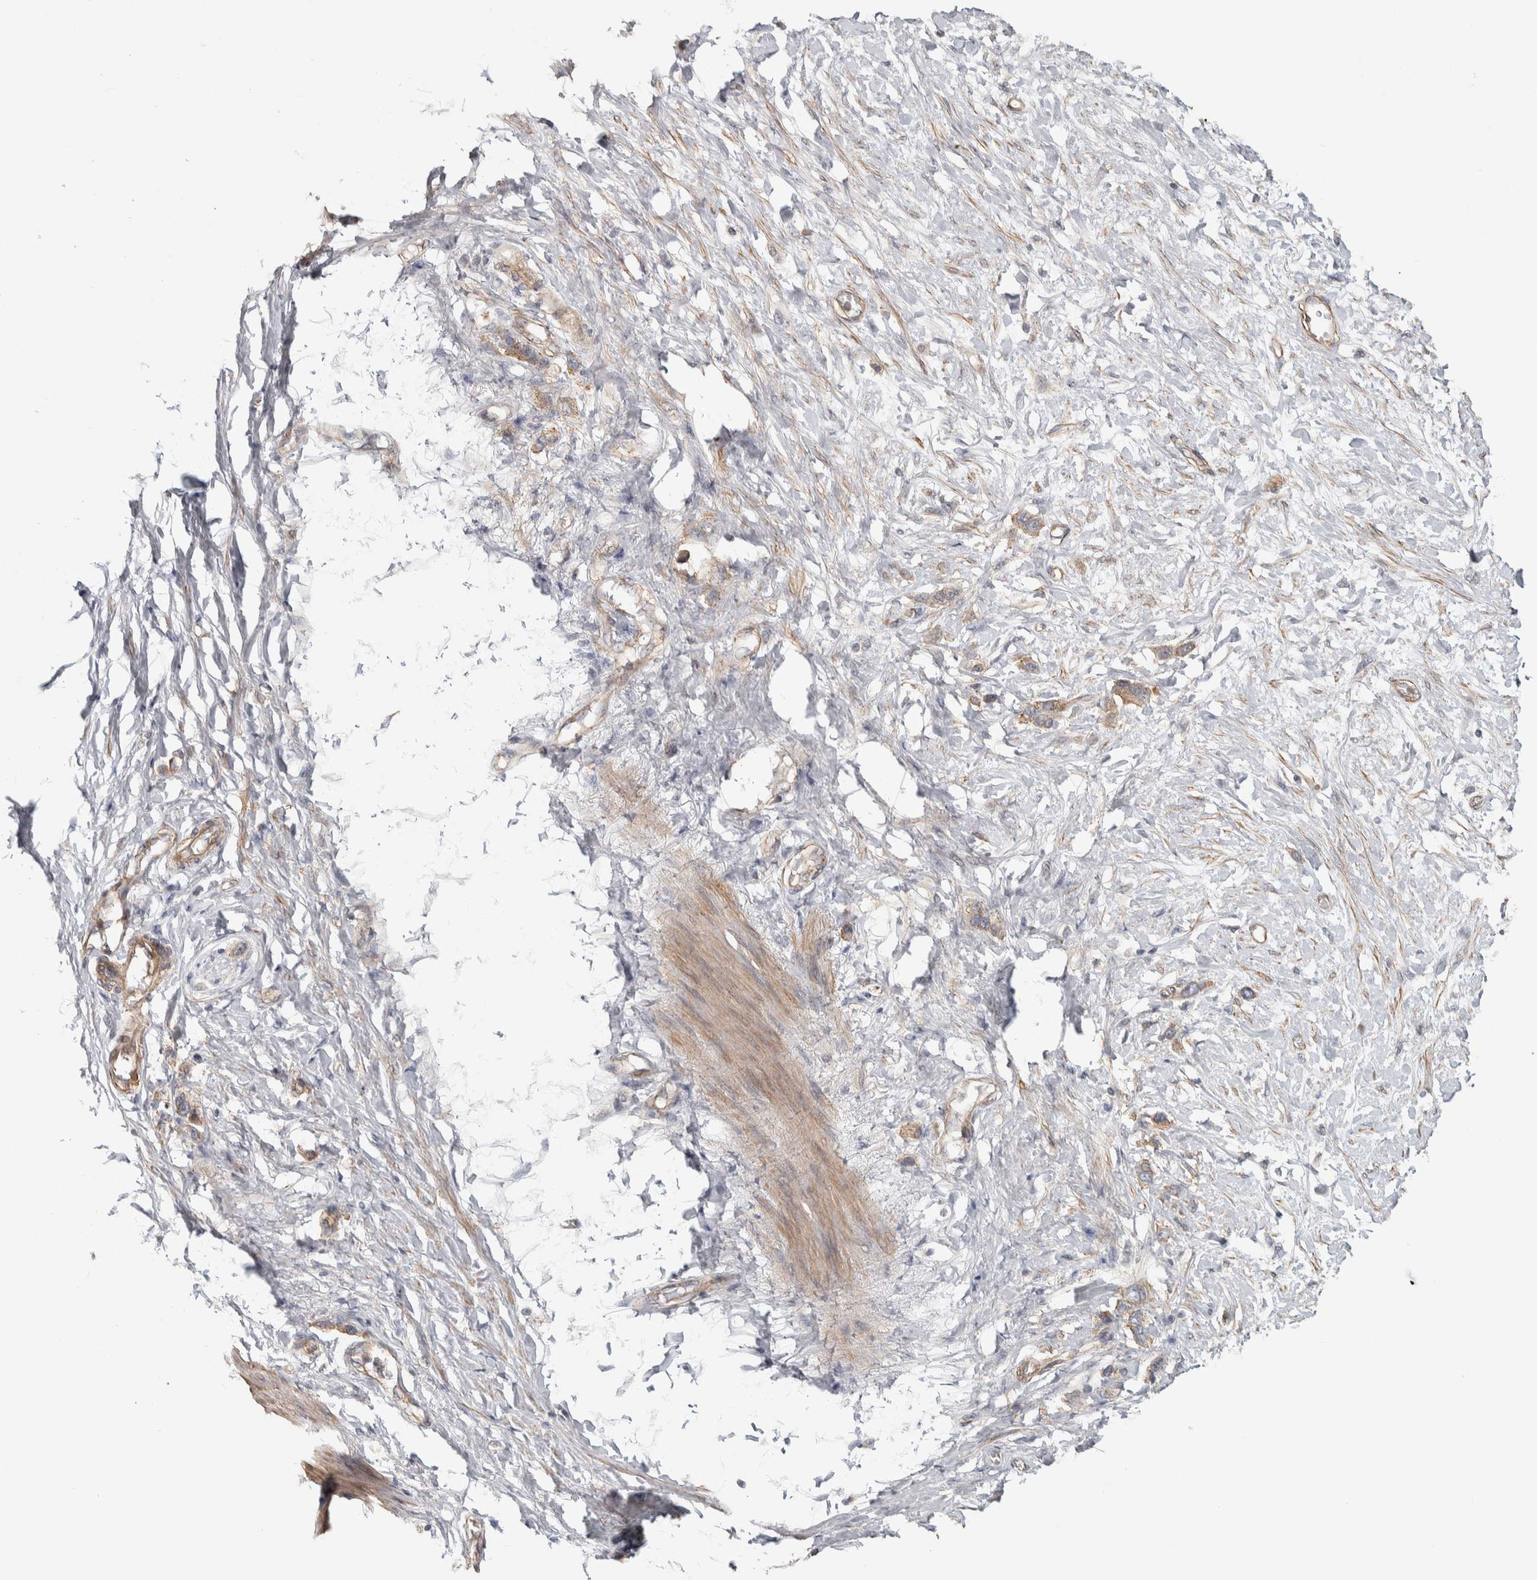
{"staining": {"intensity": "weak", "quantity": ">75%", "location": "cytoplasmic/membranous"}, "tissue": "stomach cancer", "cell_type": "Tumor cells", "image_type": "cancer", "snomed": [{"axis": "morphology", "description": "Adenocarcinoma, NOS"}, {"axis": "topography", "description": "Stomach"}], "caption": "There is low levels of weak cytoplasmic/membranous staining in tumor cells of adenocarcinoma (stomach), as demonstrated by immunohistochemical staining (brown color).", "gene": "CHMP4C", "patient": {"sex": "female", "age": 65}}